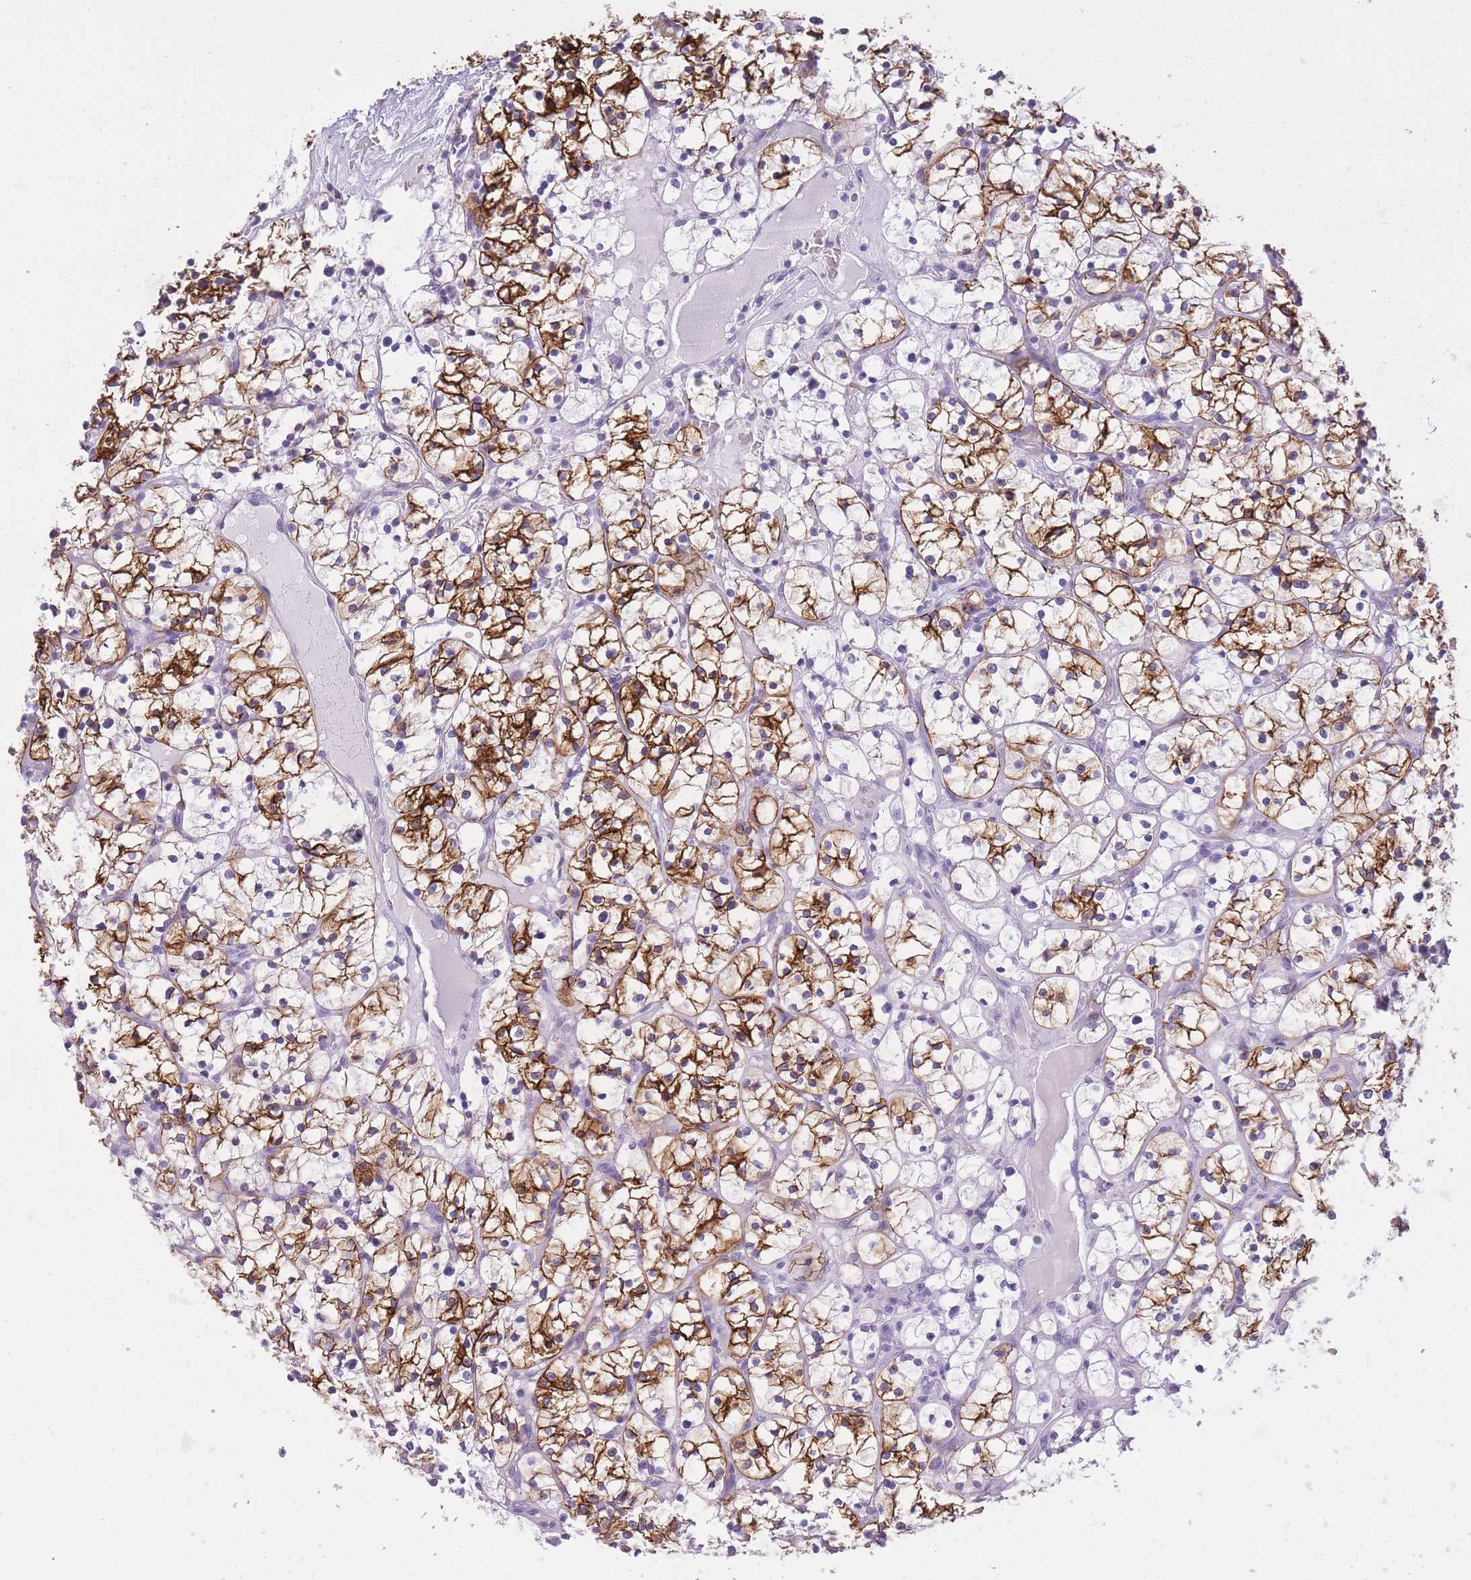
{"staining": {"intensity": "strong", "quantity": ">75%", "location": "cytoplasmic/membranous"}, "tissue": "renal cancer", "cell_type": "Tumor cells", "image_type": "cancer", "snomed": [{"axis": "morphology", "description": "Adenocarcinoma, NOS"}, {"axis": "topography", "description": "Kidney"}], "caption": "Immunohistochemistry (DAB (3,3'-diaminobenzidine)) staining of renal cancer (adenocarcinoma) exhibits strong cytoplasmic/membranous protein positivity in approximately >75% of tumor cells.", "gene": "RADX", "patient": {"sex": "female", "age": 64}}